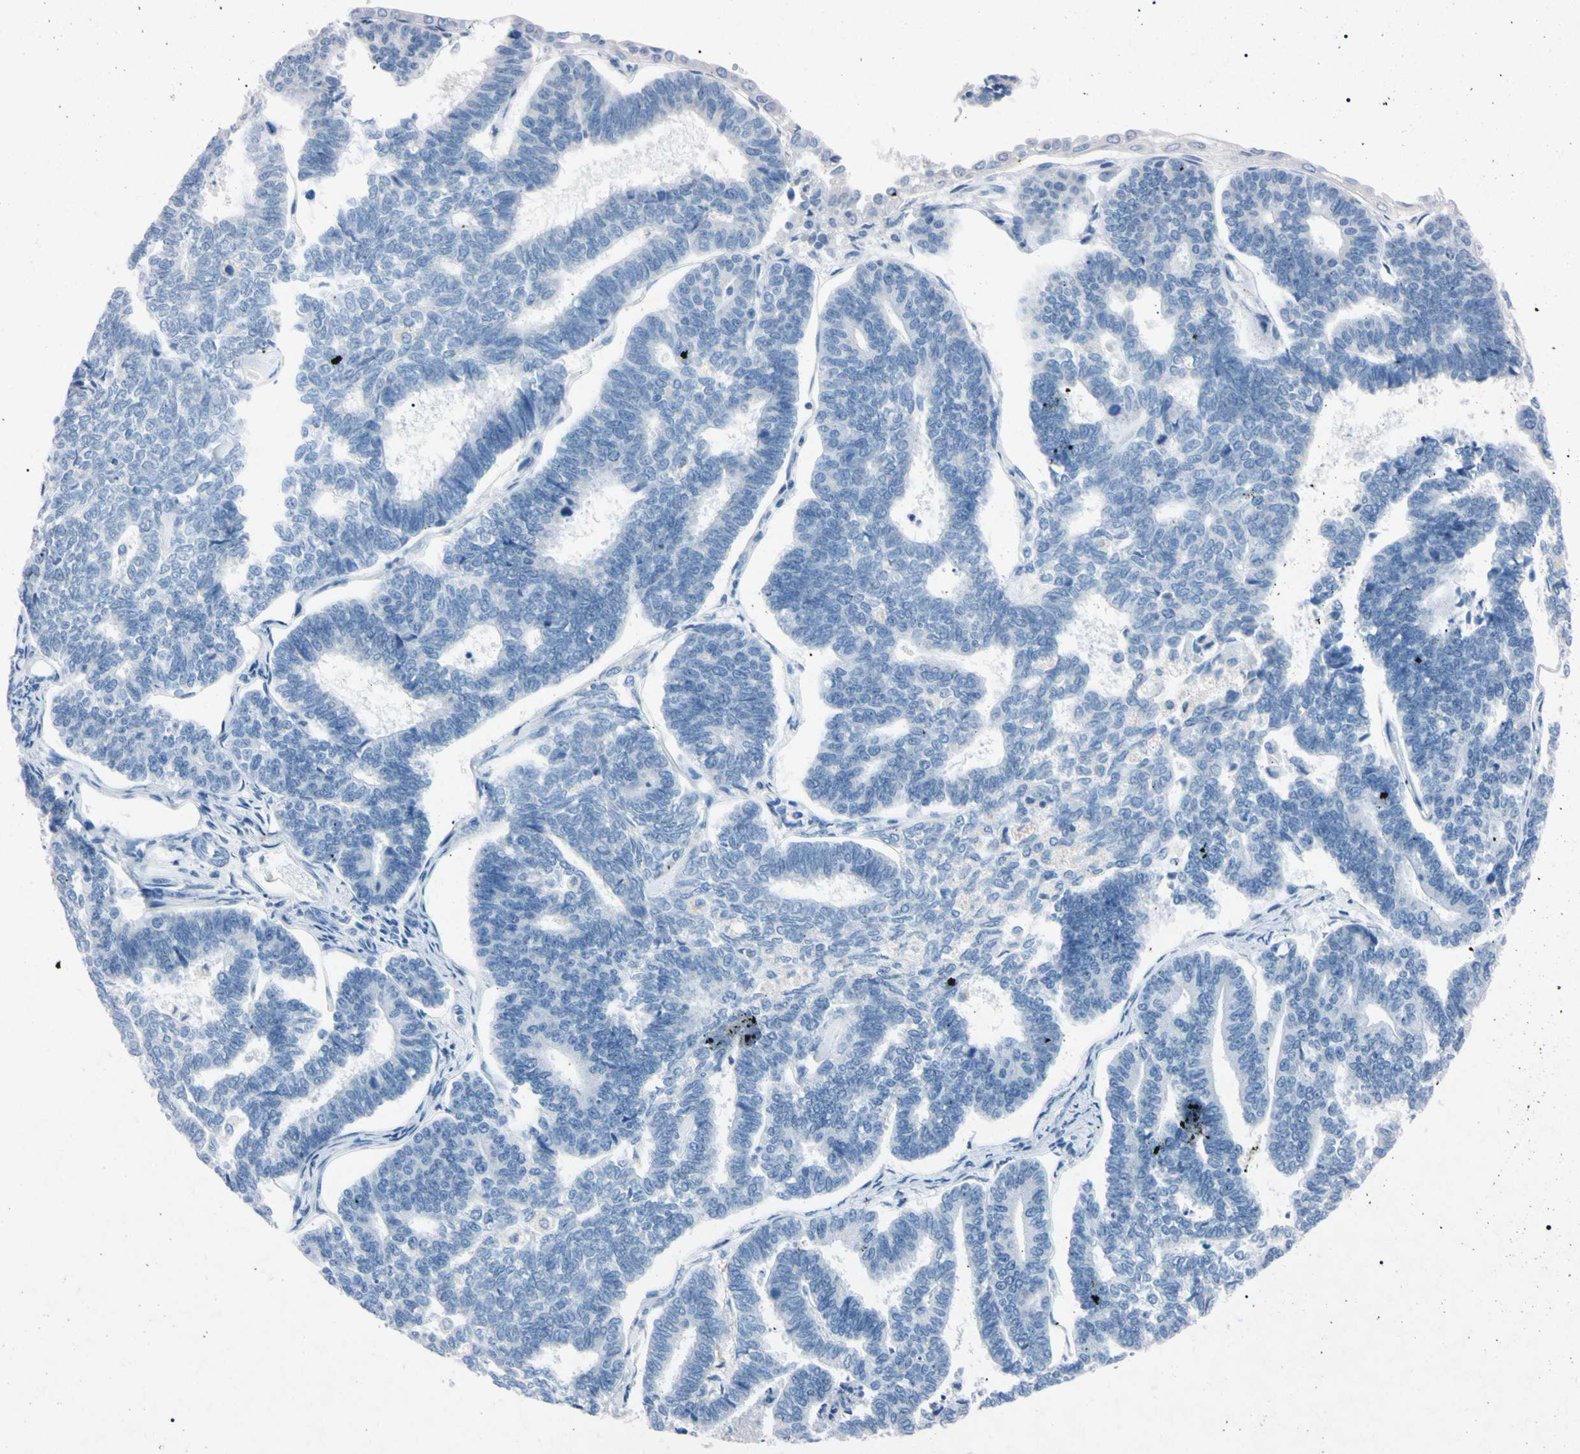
{"staining": {"intensity": "negative", "quantity": "none", "location": "none"}, "tissue": "endometrial cancer", "cell_type": "Tumor cells", "image_type": "cancer", "snomed": [{"axis": "morphology", "description": "Adenocarcinoma, NOS"}, {"axis": "topography", "description": "Endometrium"}], "caption": "Tumor cells are negative for protein expression in human adenocarcinoma (endometrial).", "gene": "ELN", "patient": {"sex": "female", "age": 70}}